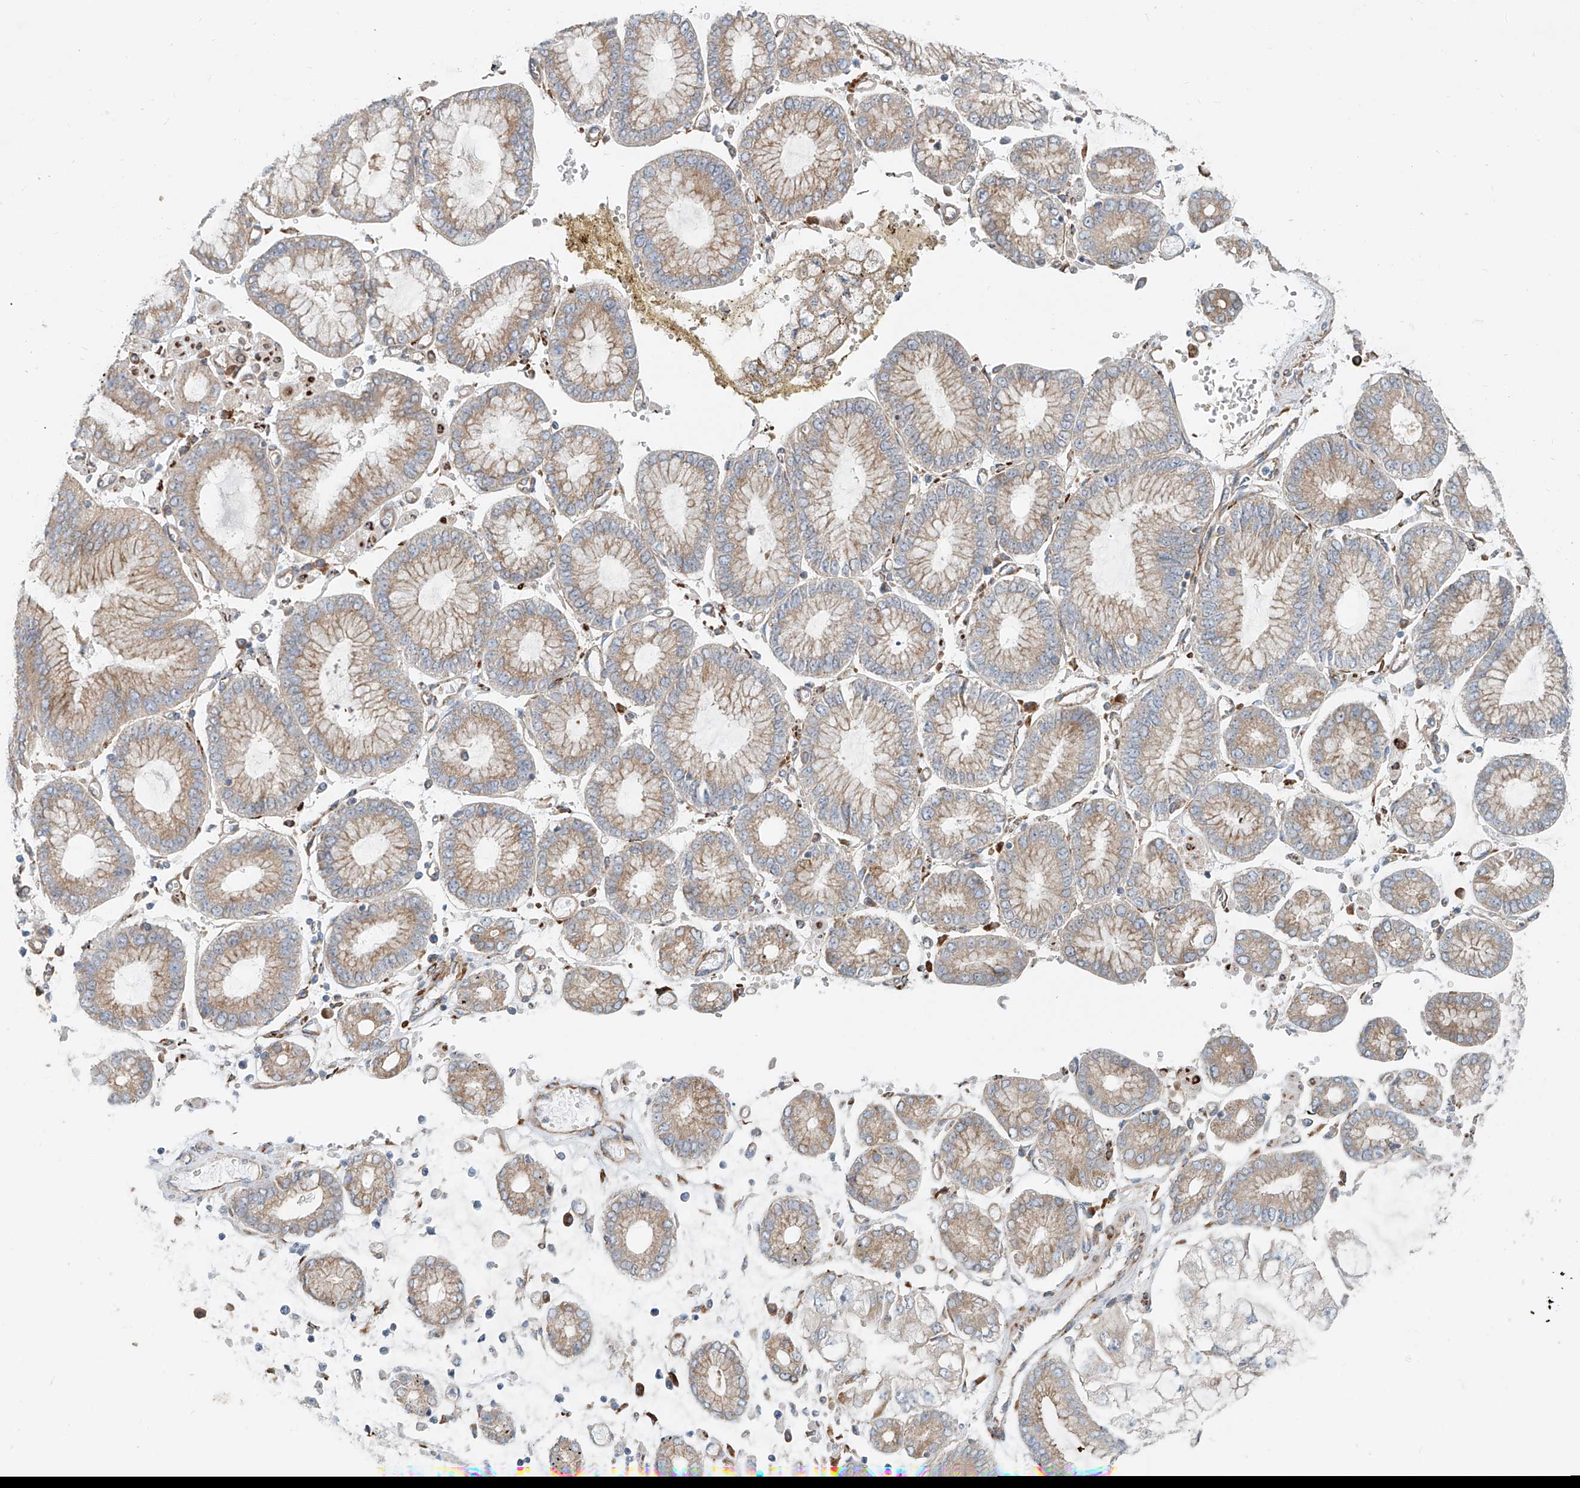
{"staining": {"intensity": "weak", "quantity": "25%-75%", "location": "cytoplasmic/membranous"}, "tissue": "stomach cancer", "cell_type": "Tumor cells", "image_type": "cancer", "snomed": [{"axis": "morphology", "description": "Adenocarcinoma, NOS"}, {"axis": "topography", "description": "Stomach"}], "caption": "About 25%-75% of tumor cells in human stomach adenocarcinoma show weak cytoplasmic/membranous protein staining as visualized by brown immunohistochemical staining.", "gene": "SNAP29", "patient": {"sex": "male", "age": 76}}